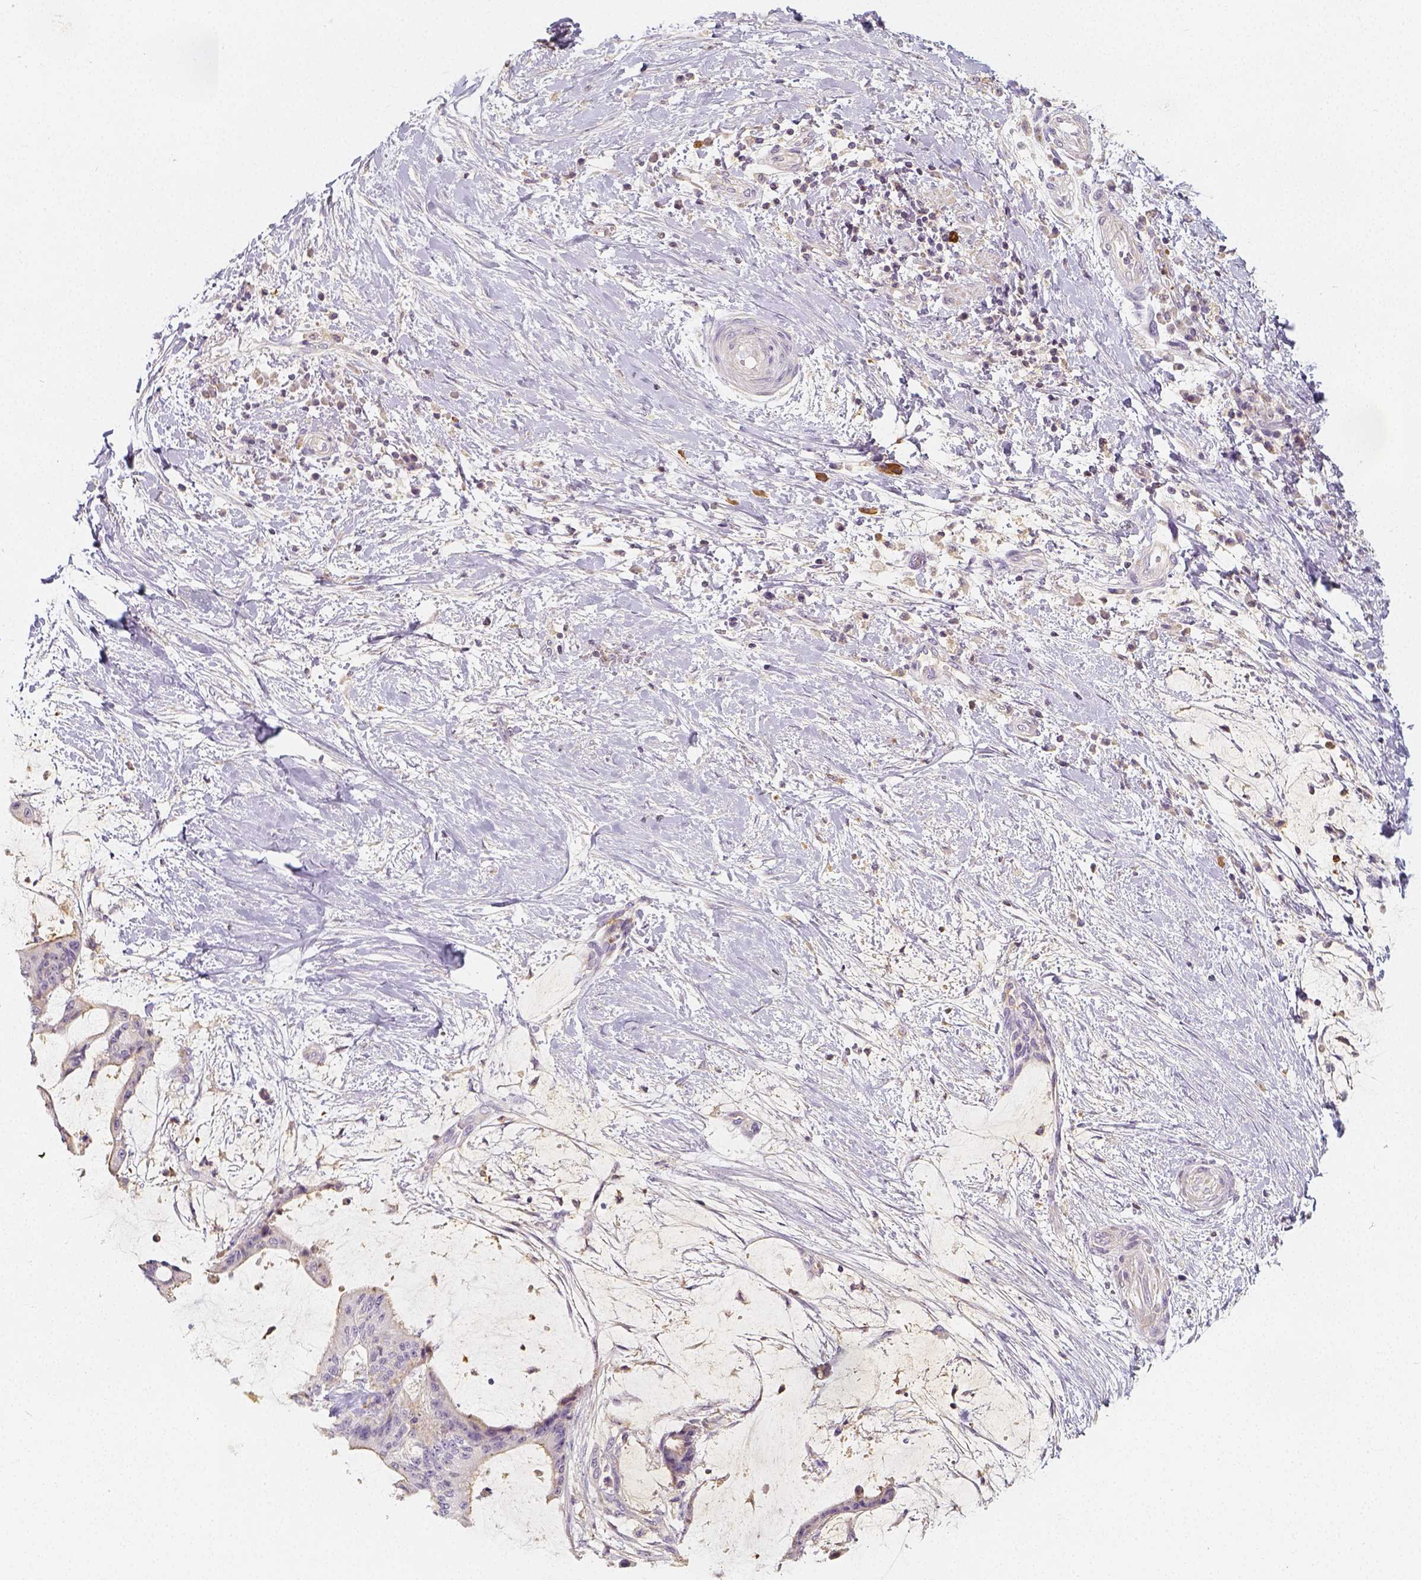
{"staining": {"intensity": "negative", "quantity": "none", "location": "none"}, "tissue": "liver cancer", "cell_type": "Tumor cells", "image_type": "cancer", "snomed": [{"axis": "morphology", "description": "Cholangiocarcinoma"}, {"axis": "topography", "description": "Liver"}], "caption": "Immunohistochemistry (IHC) histopathology image of neoplastic tissue: cholangiocarcinoma (liver) stained with DAB reveals no significant protein positivity in tumor cells.", "gene": "PTPRJ", "patient": {"sex": "female", "age": 73}}